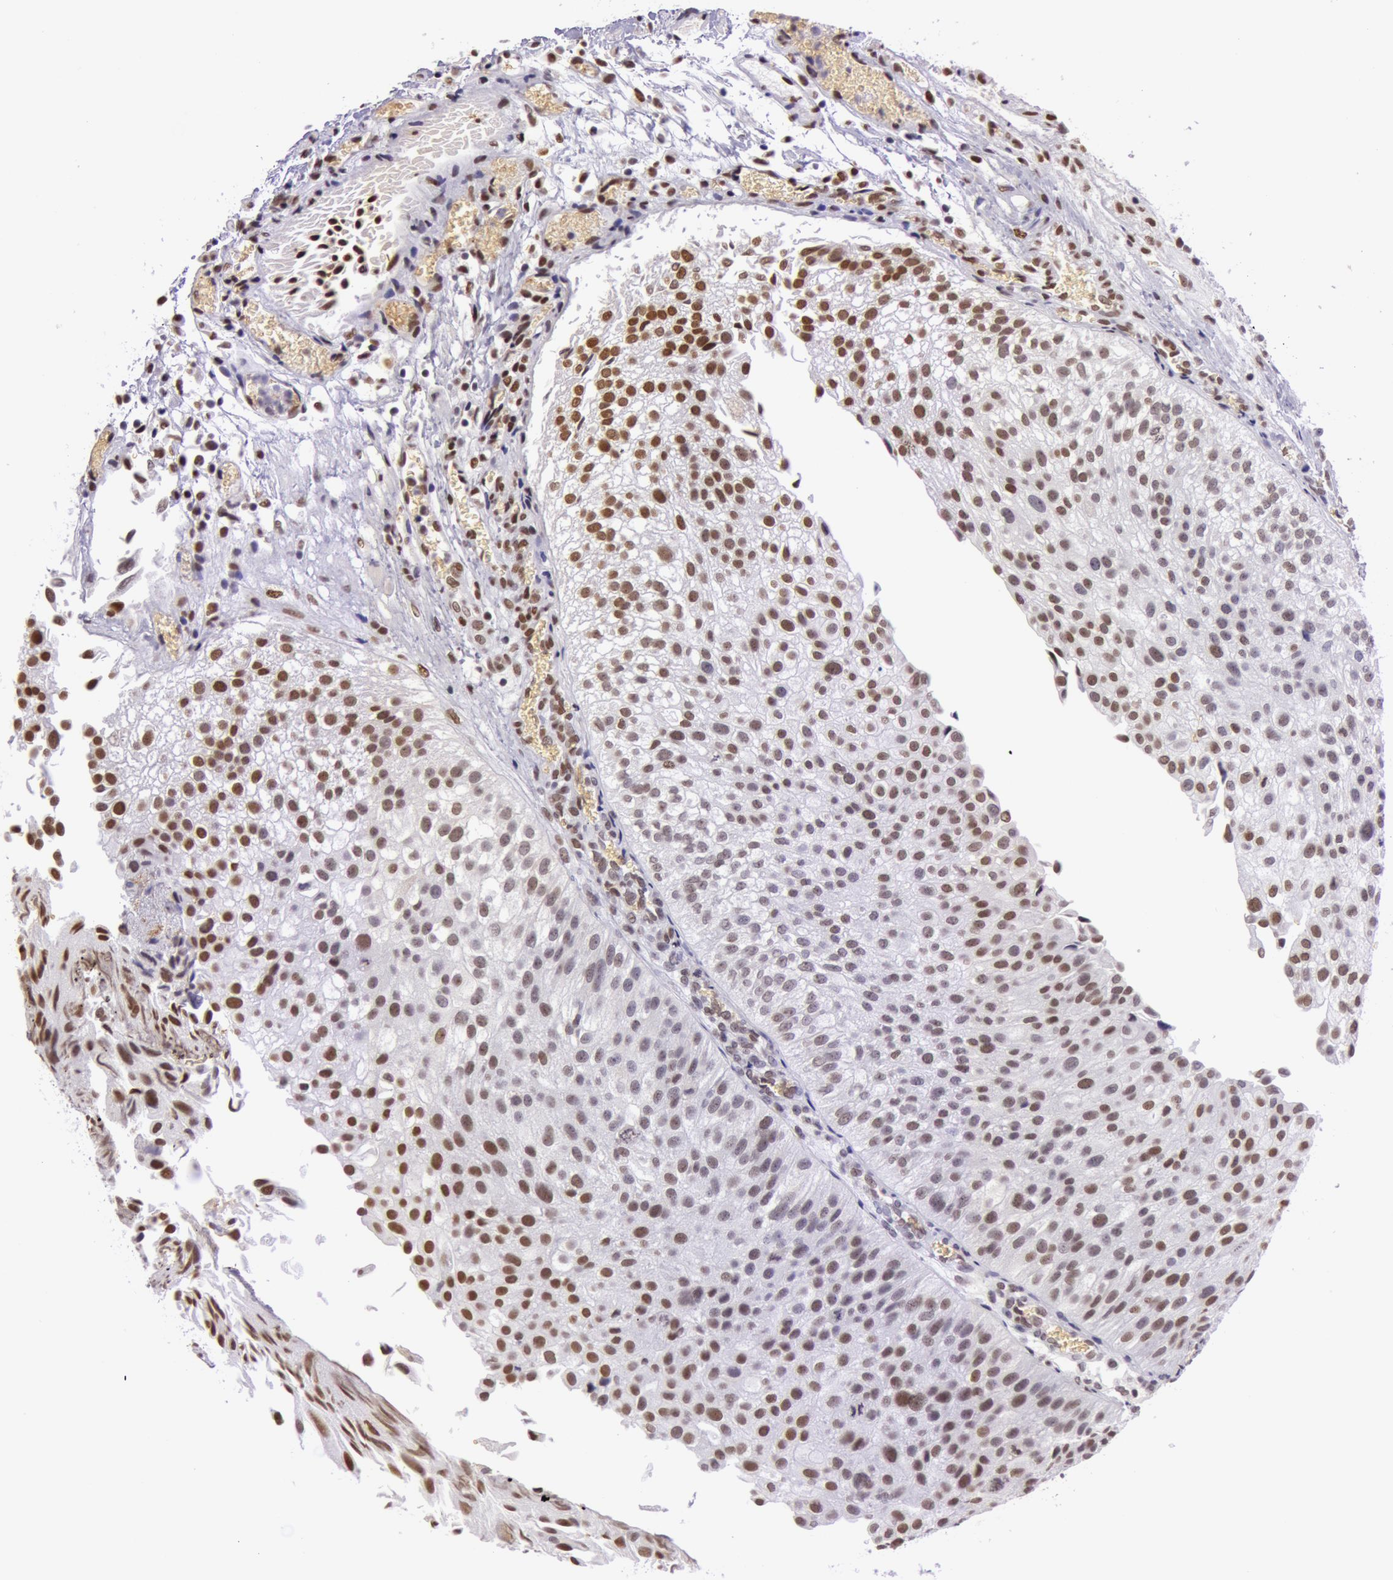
{"staining": {"intensity": "strong", "quantity": "25%-75%", "location": "nuclear"}, "tissue": "urothelial cancer", "cell_type": "Tumor cells", "image_type": "cancer", "snomed": [{"axis": "morphology", "description": "Urothelial carcinoma, Low grade"}, {"axis": "topography", "description": "Urinary bladder"}], "caption": "Immunohistochemical staining of human urothelial carcinoma (low-grade) reveals strong nuclear protein expression in approximately 25%-75% of tumor cells.", "gene": "NBN", "patient": {"sex": "female", "age": 89}}